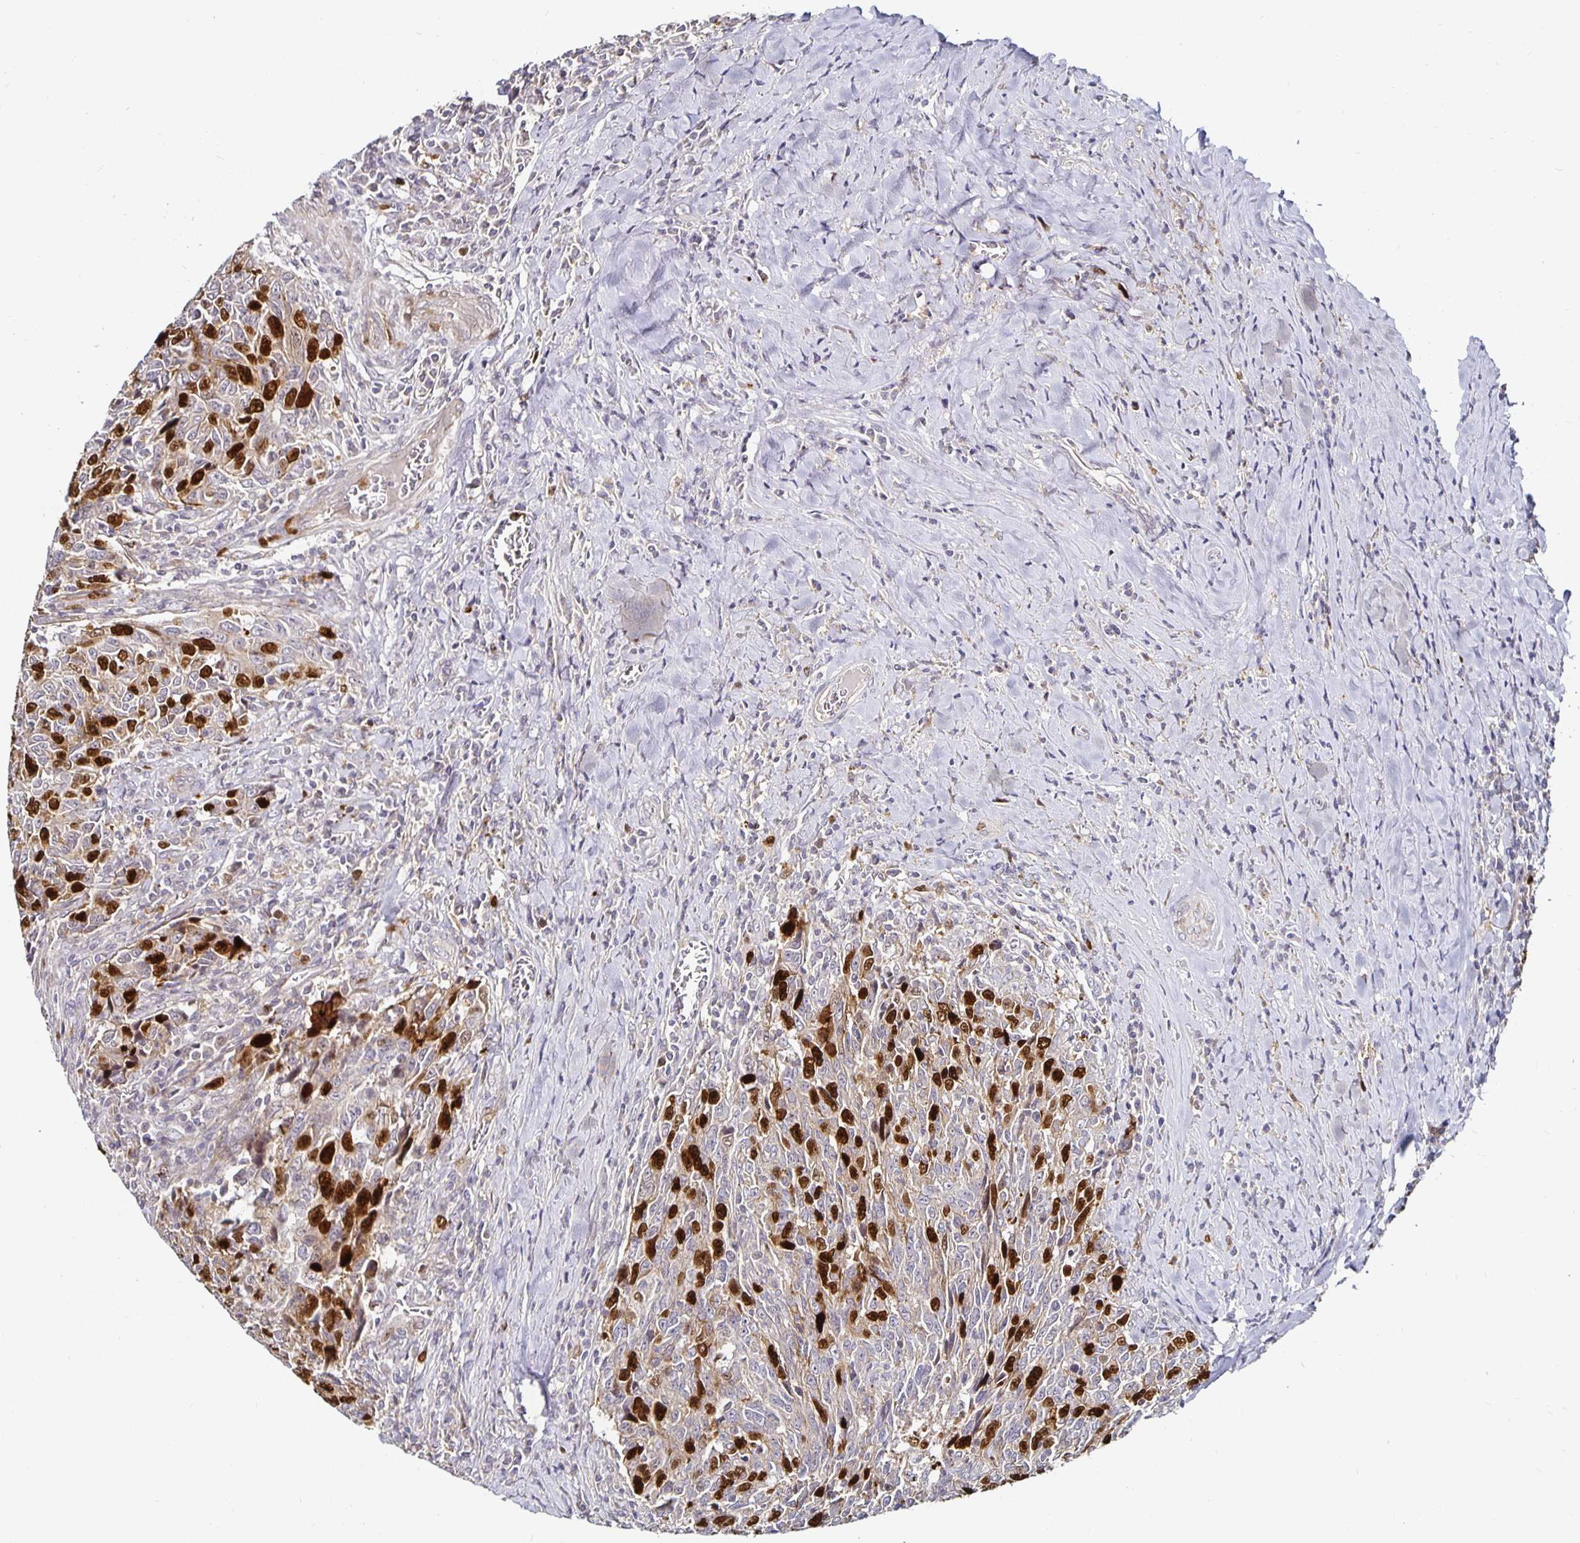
{"staining": {"intensity": "strong", "quantity": "25%-75%", "location": "nuclear"}, "tissue": "breast cancer", "cell_type": "Tumor cells", "image_type": "cancer", "snomed": [{"axis": "morphology", "description": "Duct carcinoma"}, {"axis": "topography", "description": "Breast"}], "caption": "A brown stain highlights strong nuclear positivity of a protein in breast intraductal carcinoma tumor cells. Using DAB (3,3'-diaminobenzidine) (brown) and hematoxylin (blue) stains, captured at high magnification using brightfield microscopy.", "gene": "ANLN", "patient": {"sex": "female", "age": 50}}